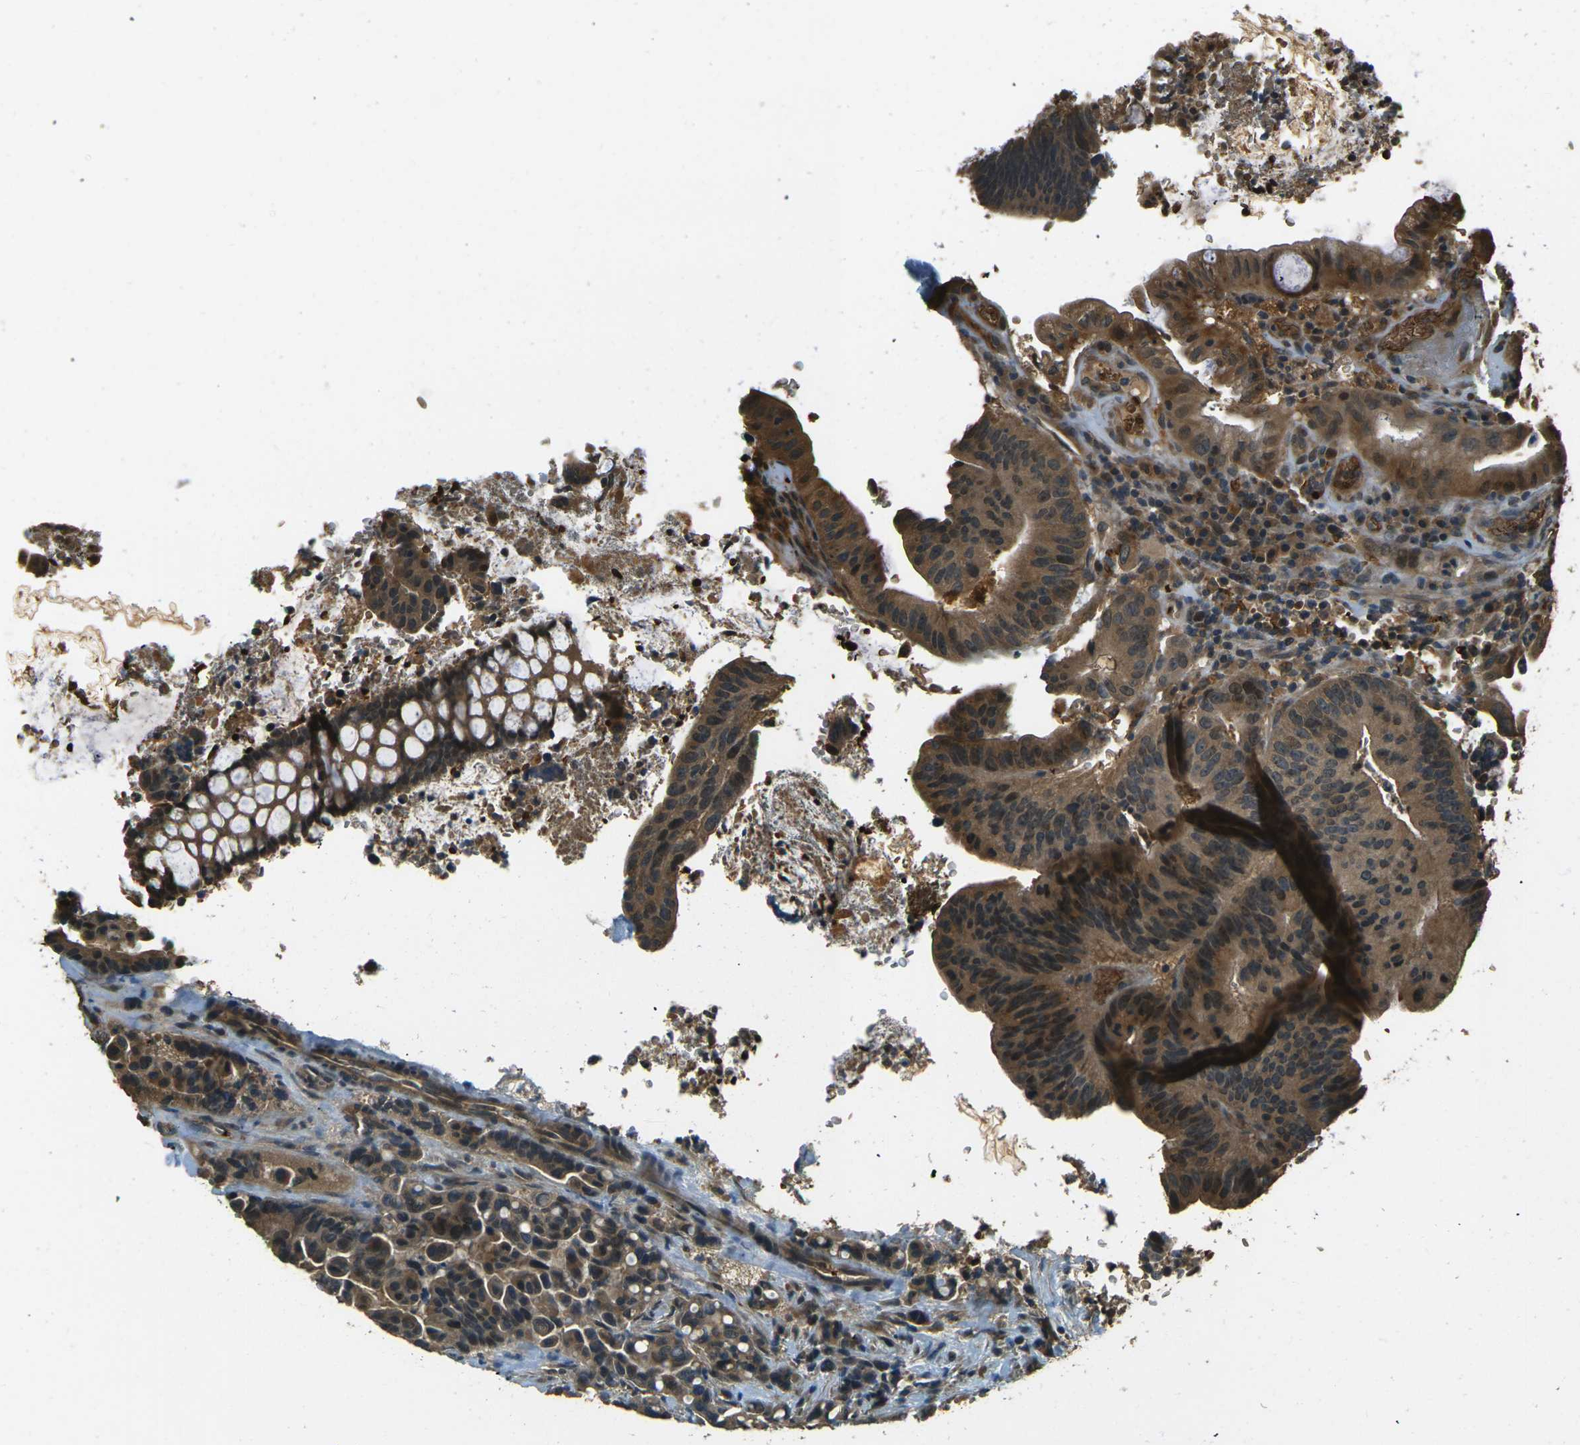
{"staining": {"intensity": "strong", "quantity": "25%-75%", "location": "cytoplasmic/membranous"}, "tissue": "colorectal cancer", "cell_type": "Tumor cells", "image_type": "cancer", "snomed": [{"axis": "morphology", "description": "Normal tissue, NOS"}, {"axis": "morphology", "description": "Adenocarcinoma, NOS"}, {"axis": "topography", "description": "Colon"}], "caption": "Protein expression analysis of colorectal cancer reveals strong cytoplasmic/membranous staining in approximately 25%-75% of tumor cells.", "gene": "TOR1A", "patient": {"sex": "male", "age": 82}}